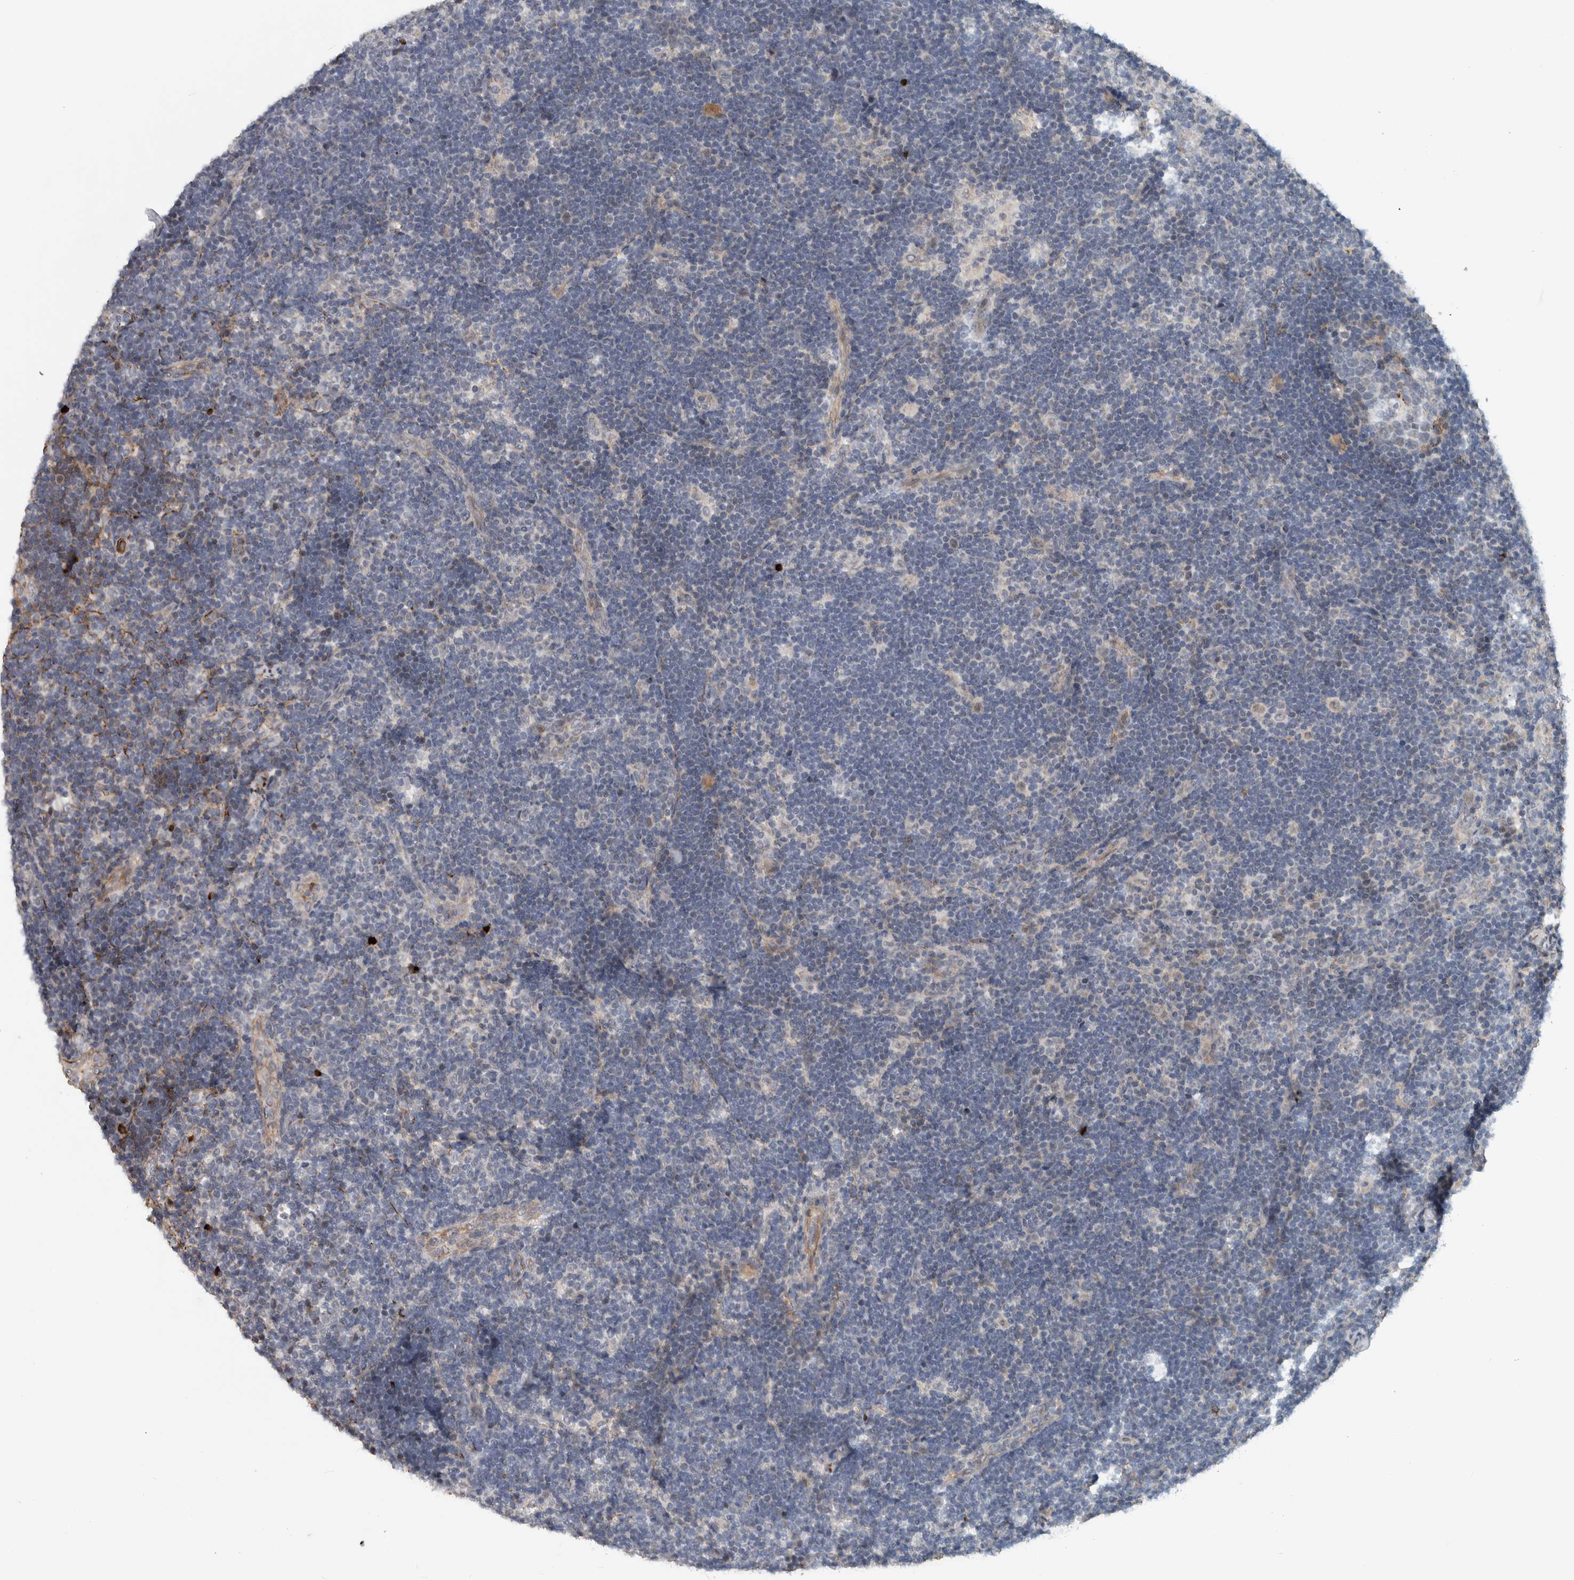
{"staining": {"intensity": "negative", "quantity": "none", "location": "none"}, "tissue": "lymph node", "cell_type": "Germinal center cells", "image_type": "normal", "snomed": [{"axis": "morphology", "description": "Normal tissue, NOS"}, {"axis": "topography", "description": "Lymph node"}], "caption": "Germinal center cells show no significant protein staining in unremarkable lymph node. Brightfield microscopy of IHC stained with DAB (3,3'-diaminobenzidine) (brown) and hematoxylin (blue), captured at high magnification.", "gene": "FN1", "patient": {"sex": "female", "age": 22}}